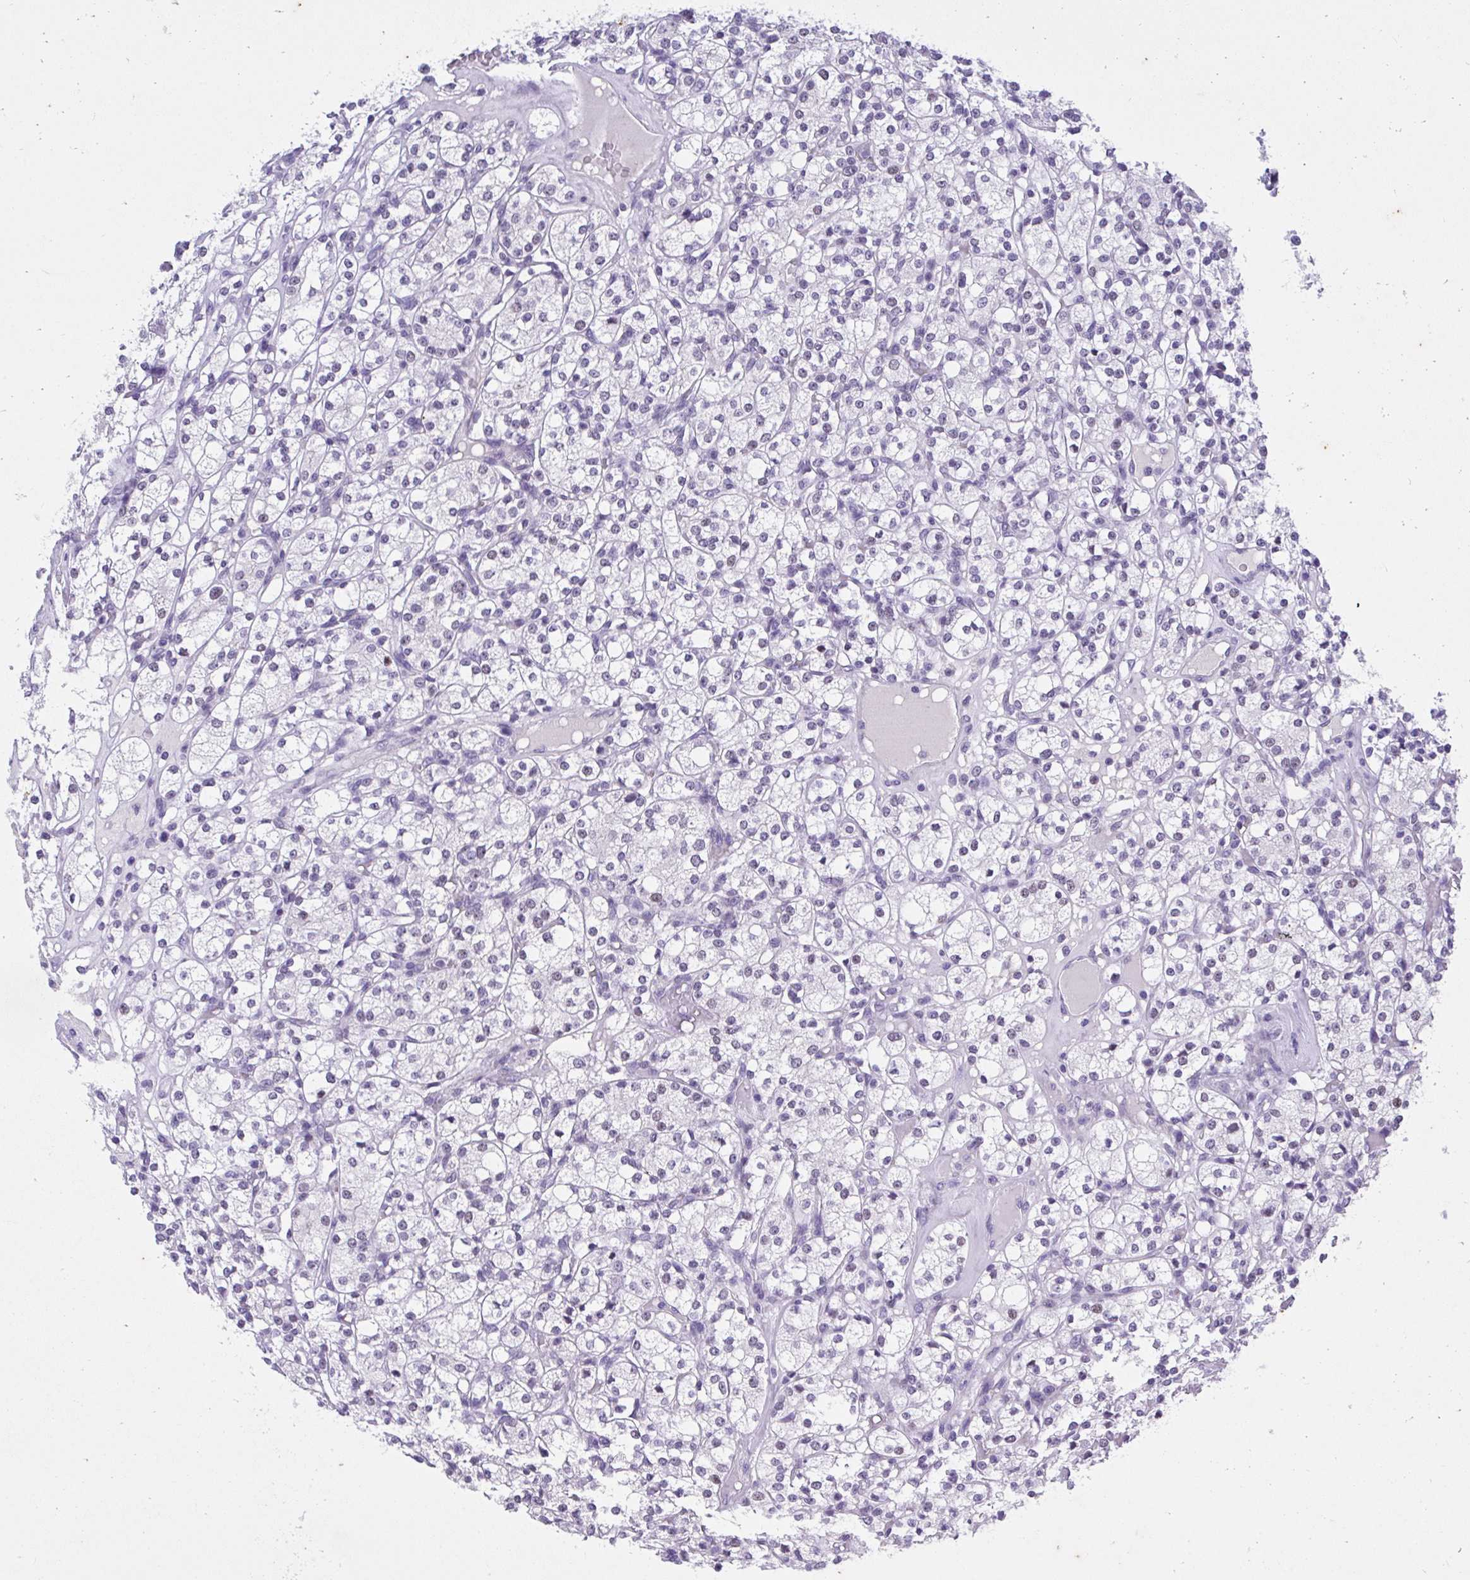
{"staining": {"intensity": "negative", "quantity": "none", "location": "none"}, "tissue": "renal cancer", "cell_type": "Tumor cells", "image_type": "cancer", "snomed": [{"axis": "morphology", "description": "Adenocarcinoma, NOS"}, {"axis": "topography", "description": "Kidney"}], "caption": "Renal cancer (adenocarcinoma) was stained to show a protein in brown. There is no significant expression in tumor cells. The staining is performed using DAB (3,3'-diaminobenzidine) brown chromogen with nuclei counter-stained in using hematoxylin.", "gene": "KLK1", "patient": {"sex": "male", "age": 77}}